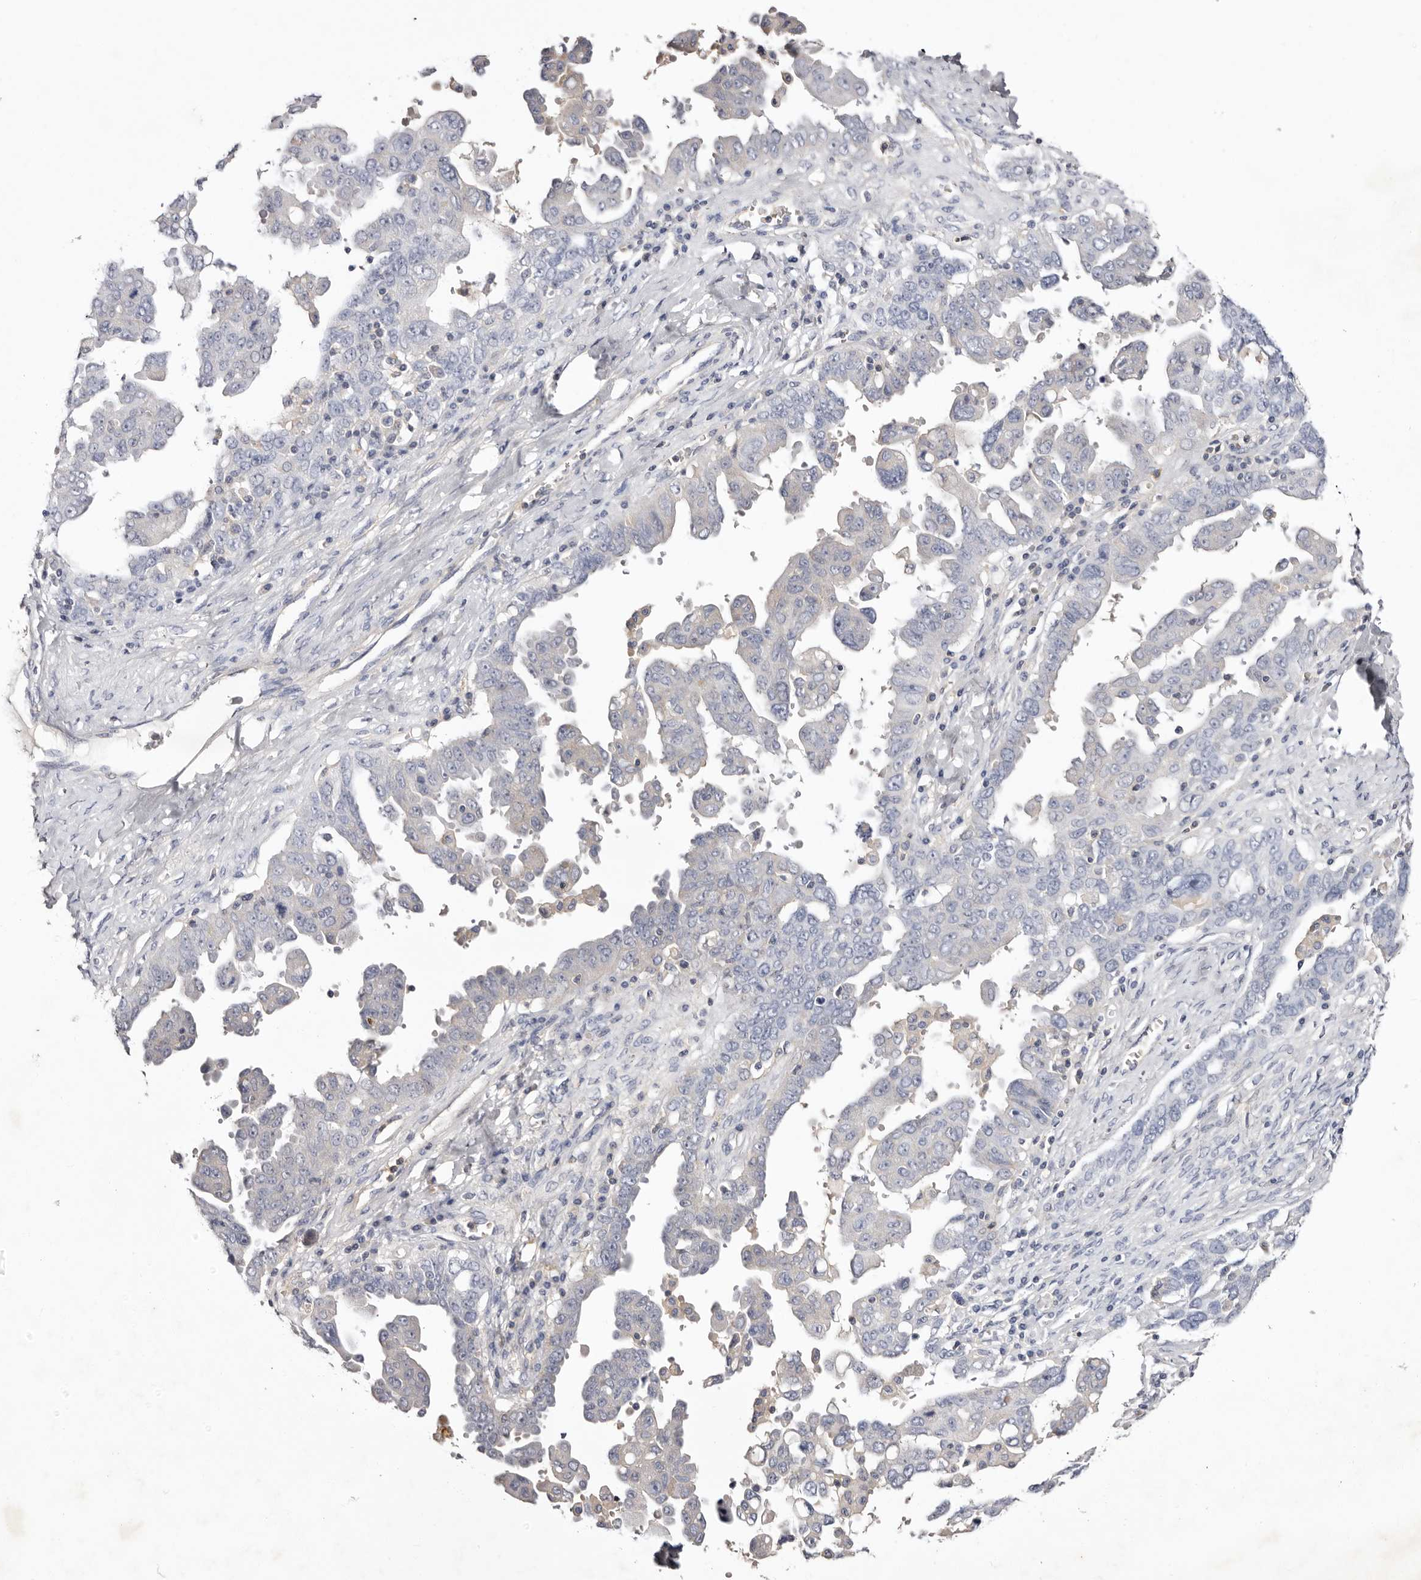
{"staining": {"intensity": "negative", "quantity": "none", "location": "none"}, "tissue": "ovarian cancer", "cell_type": "Tumor cells", "image_type": "cancer", "snomed": [{"axis": "morphology", "description": "Carcinoma, endometroid"}, {"axis": "topography", "description": "Ovary"}], "caption": "This is a image of immunohistochemistry staining of ovarian cancer (endometroid carcinoma), which shows no positivity in tumor cells.", "gene": "S1PR5", "patient": {"sex": "female", "age": 62}}